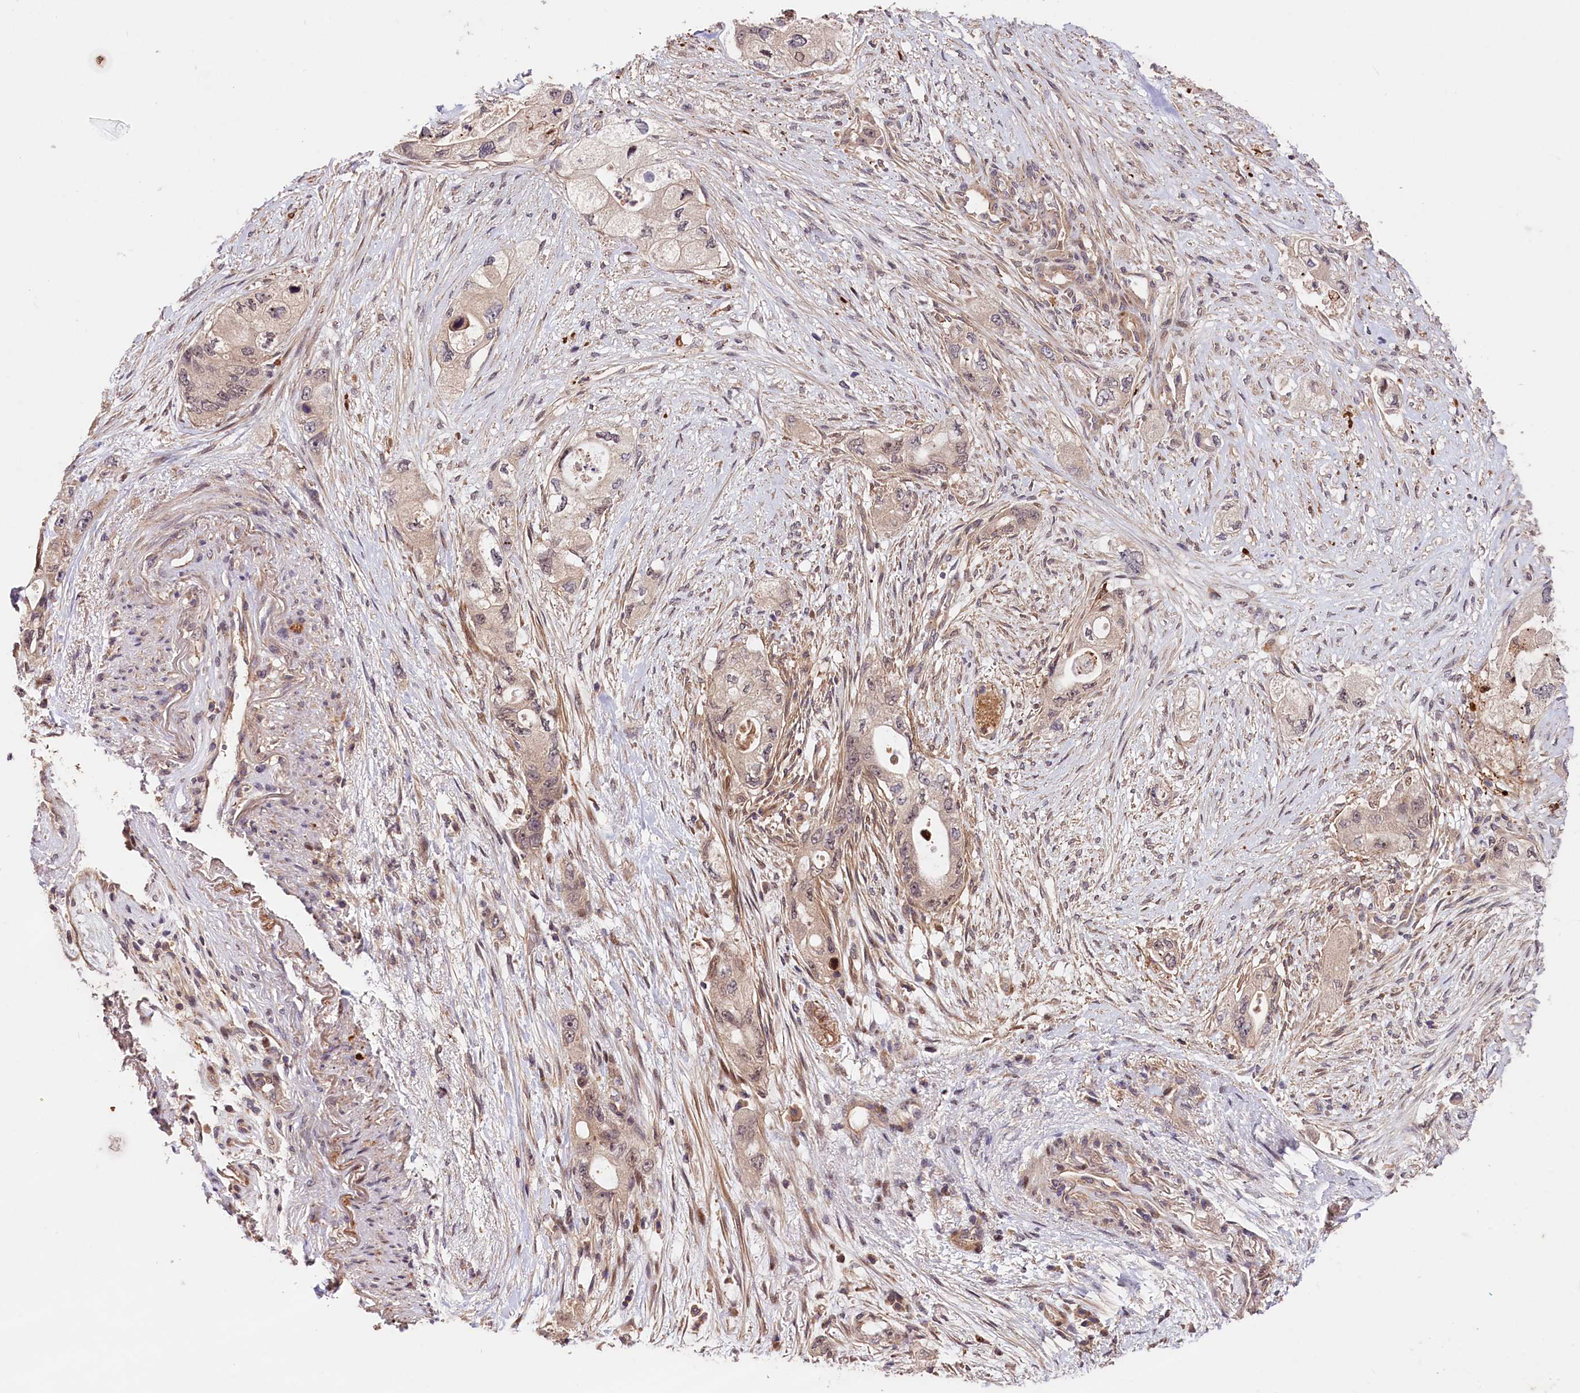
{"staining": {"intensity": "weak", "quantity": "<25%", "location": "nuclear"}, "tissue": "pancreatic cancer", "cell_type": "Tumor cells", "image_type": "cancer", "snomed": [{"axis": "morphology", "description": "Adenocarcinoma, NOS"}, {"axis": "topography", "description": "Pancreas"}], "caption": "DAB immunohistochemical staining of pancreatic adenocarcinoma reveals no significant positivity in tumor cells.", "gene": "CACNA1H", "patient": {"sex": "female", "age": 73}}